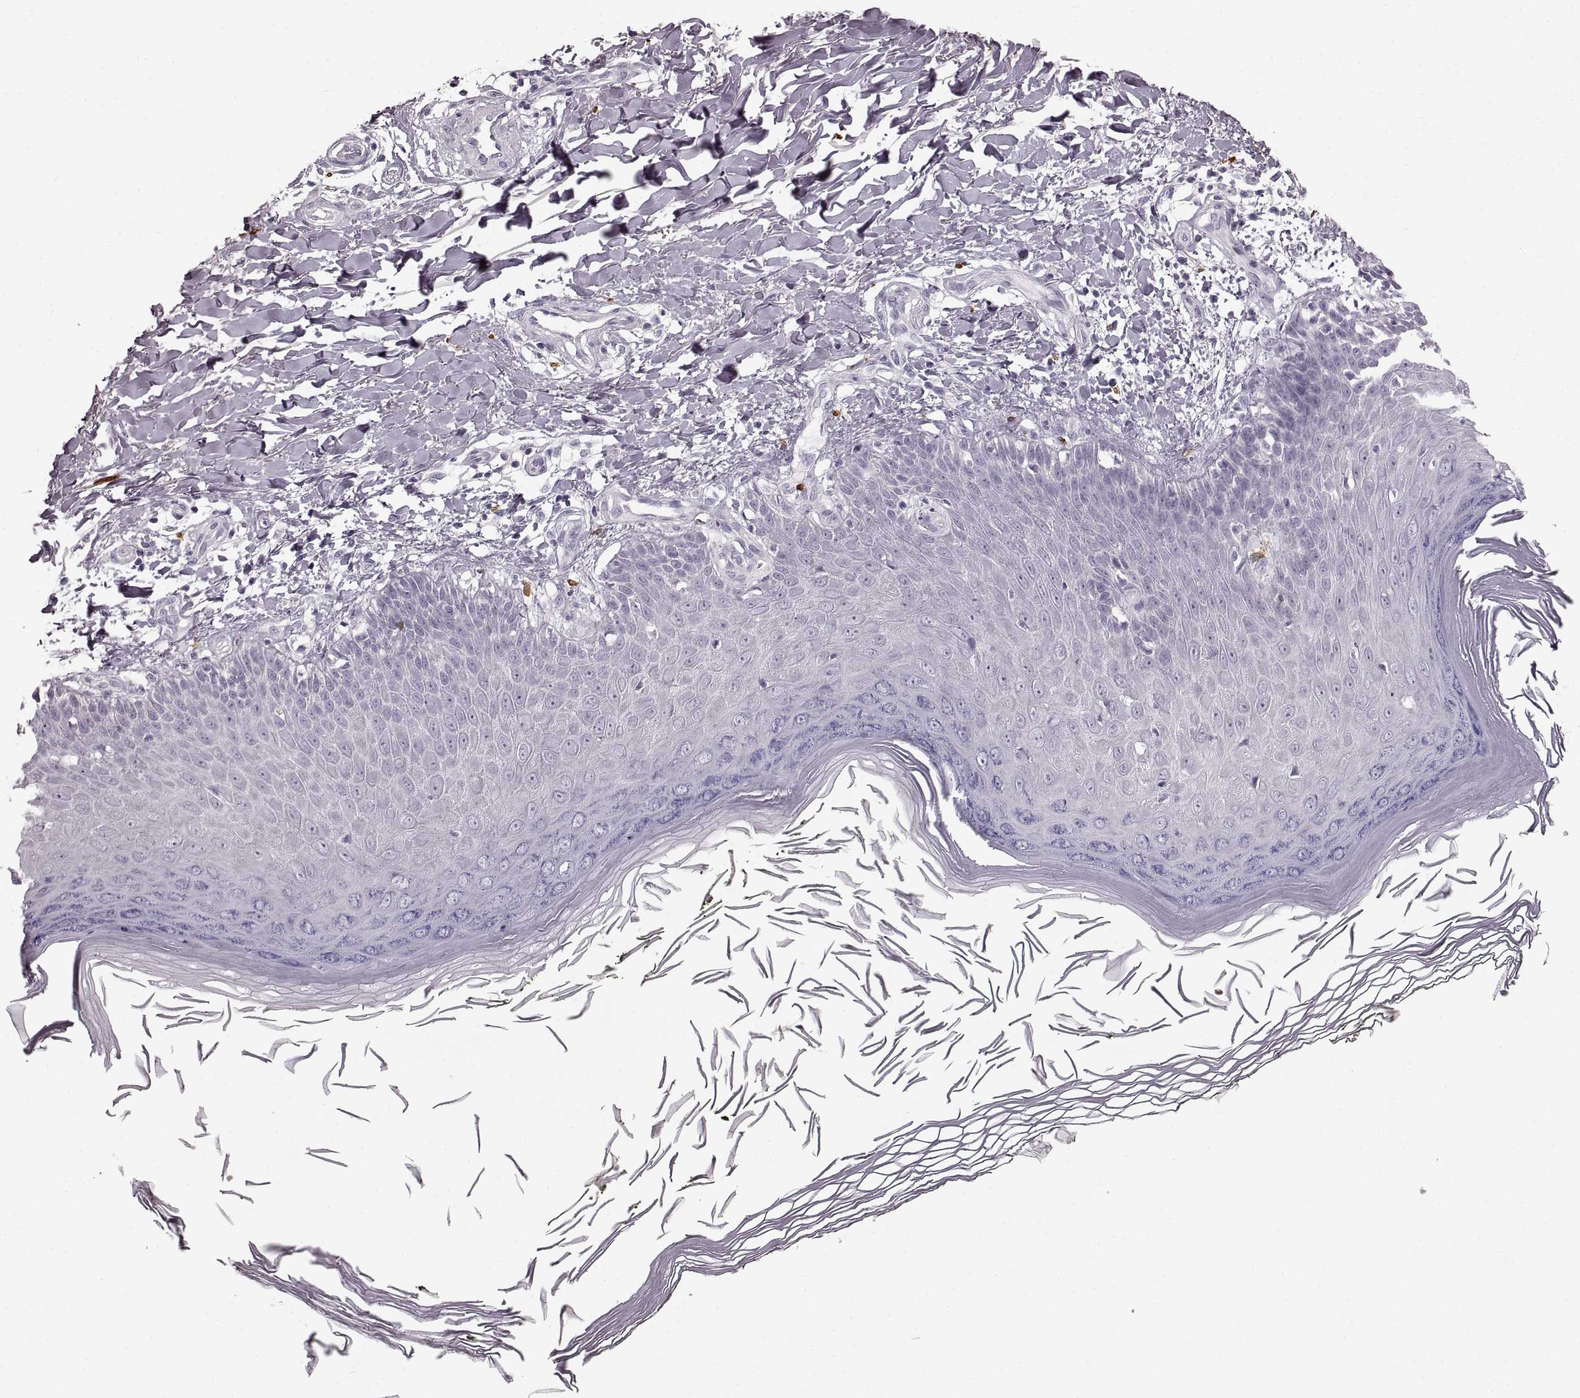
{"staining": {"intensity": "negative", "quantity": "none", "location": "none"}, "tissue": "skin", "cell_type": "Fibroblasts", "image_type": "normal", "snomed": [{"axis": "morphology", "description": "Normal tissue, NOS"}, {"axis": "topography", "description": "Skin"}], "caption": "DAB (3,3'-diaminobenzidine) immunohistochemical staining of unremarkable skin displays no significant positivity in fibroblasts.", "gene": "CNTN1", "patient": {"sex": "female", "age": 62}}